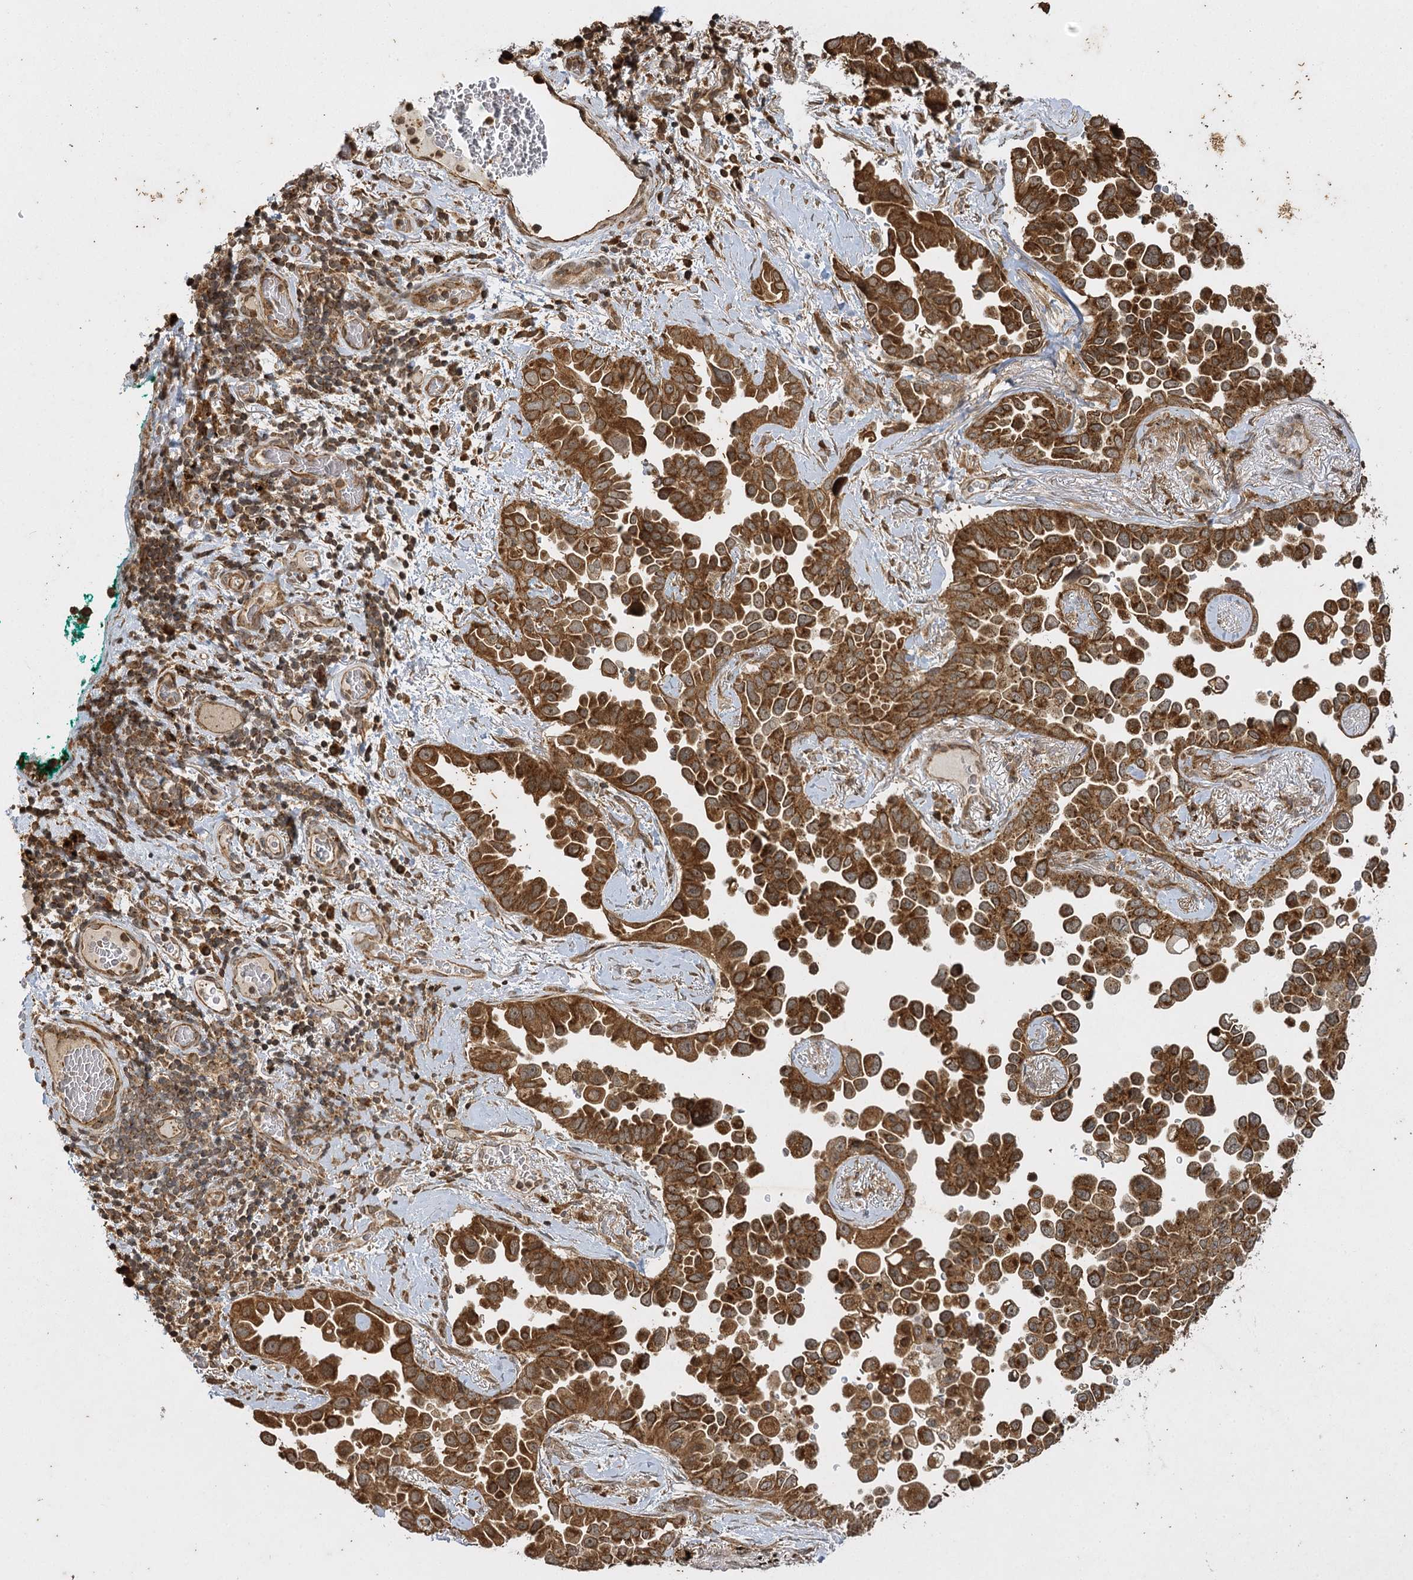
{"staining": {"intensity": "strong", "quantity": ">75%", "location": "cytoplasmic/membranous"}, "tissue": "lung cancer", "cell_type": "Tumor cells", "image_type": "cancer", "snomed": [{"axis": "morphology", "description": "Adenocarcinoma, NOS"}, {"axis": "topography", "description": "Lung"}], "caption": "An IHC micrograph of neoplastic tissue is shown. Protein staining in brown shows strong cytoplasmic/membranous positivity in lung cancer within tumor cells.", "gene": "IL11RA", "patient": {"sex": "female", "age": 67}}